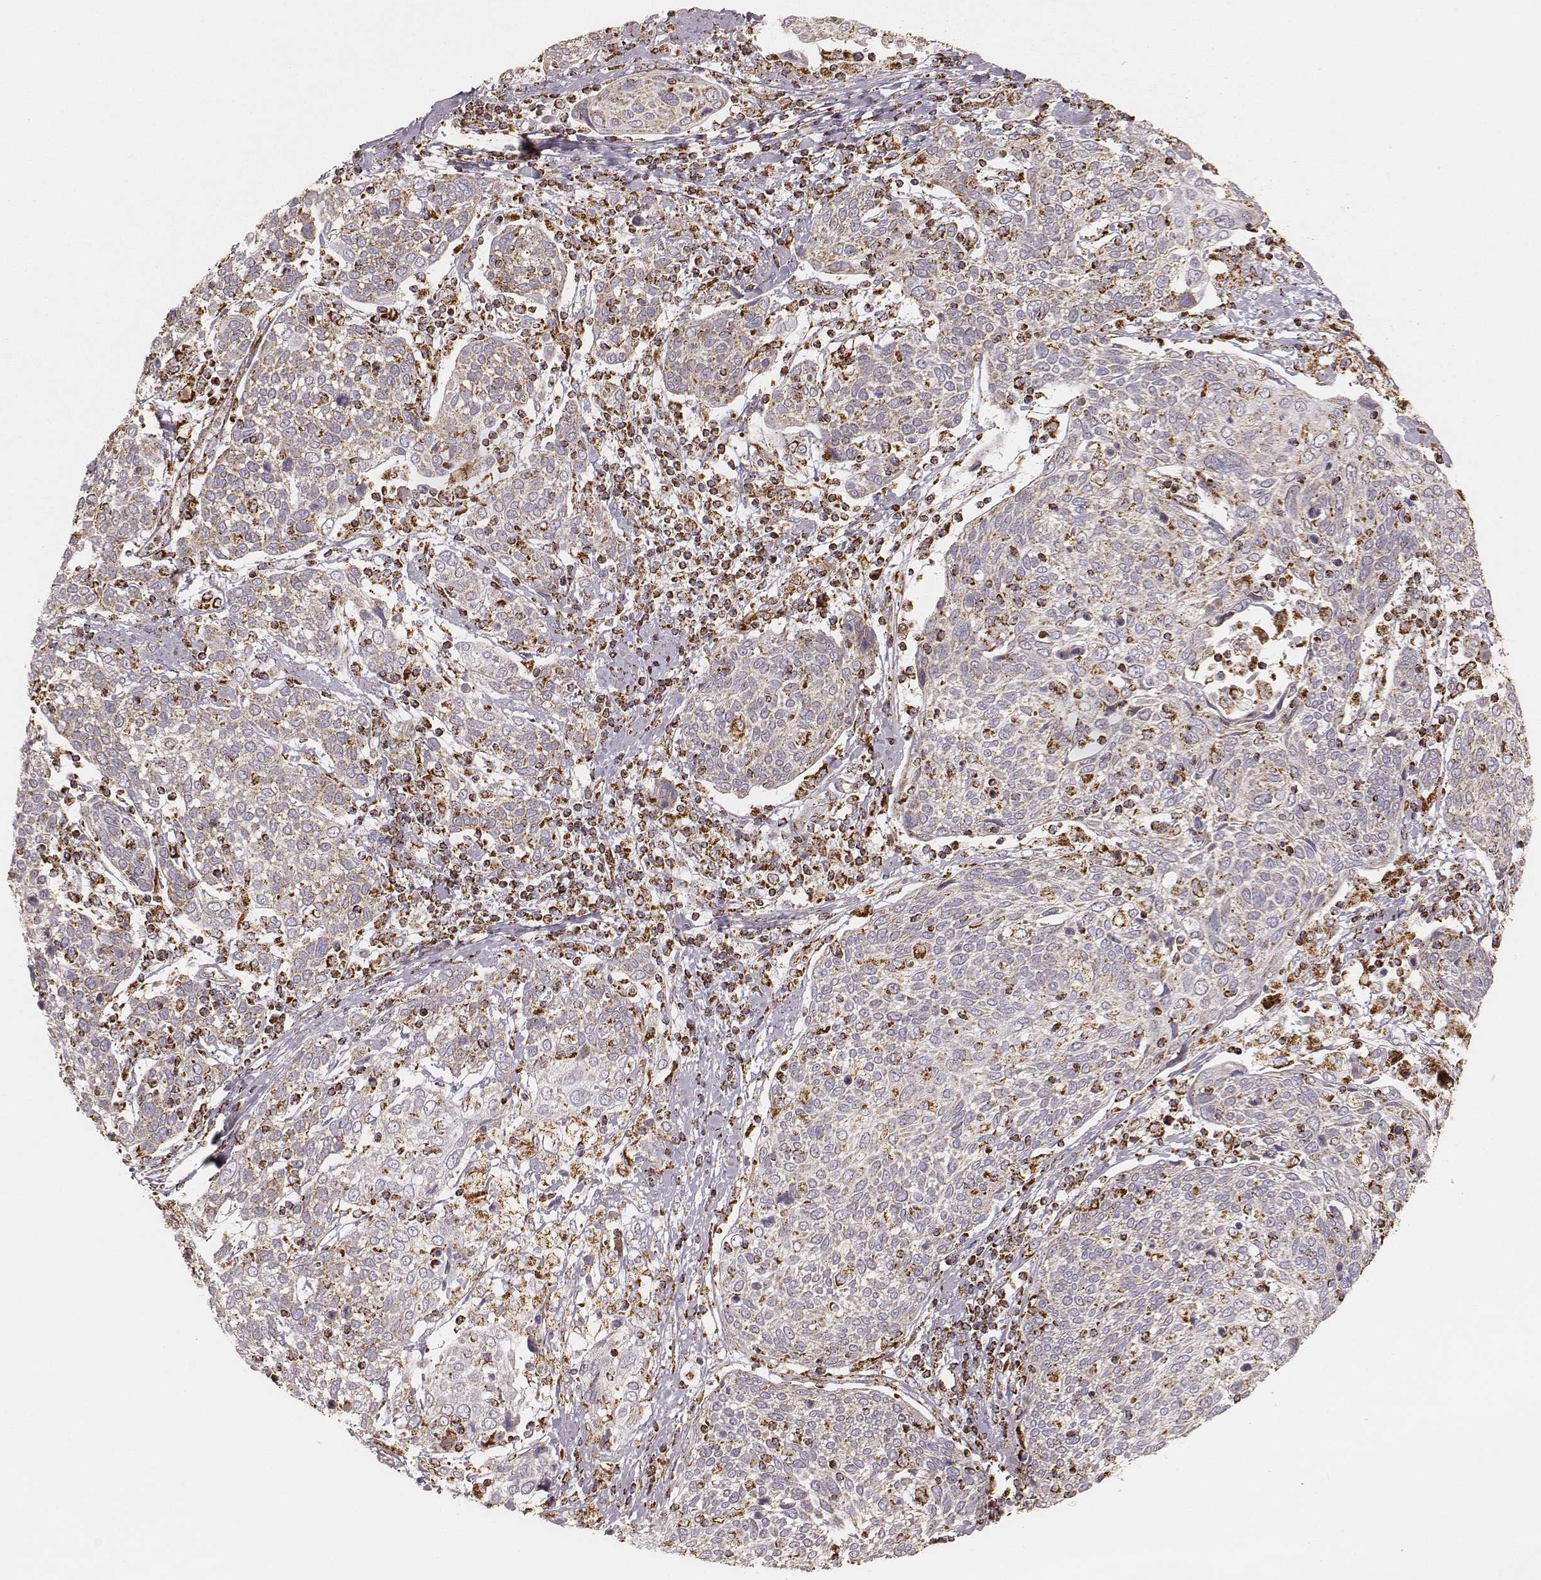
{"staining": {"intensity": "moderate", "quantity": "25%-75%", "location": "cytoplasmic/membranous"}, "tissue": "cervical cancer", "cell_type": "Tumor cells", "image_type": "cancer", "snomed": [{"axis": "morphology", "description": "Squamous cell carcinoma, NOS"}, {"axis": "topography", "description": "Cervix"}], "caption": "Protein analysis of cervical cancer tissue shows moderate cytoplasmic/membranous expression in about 25%-75% of tumor cells.", "gene": "CS", "patient": {"sex": "female", "age": 61}}